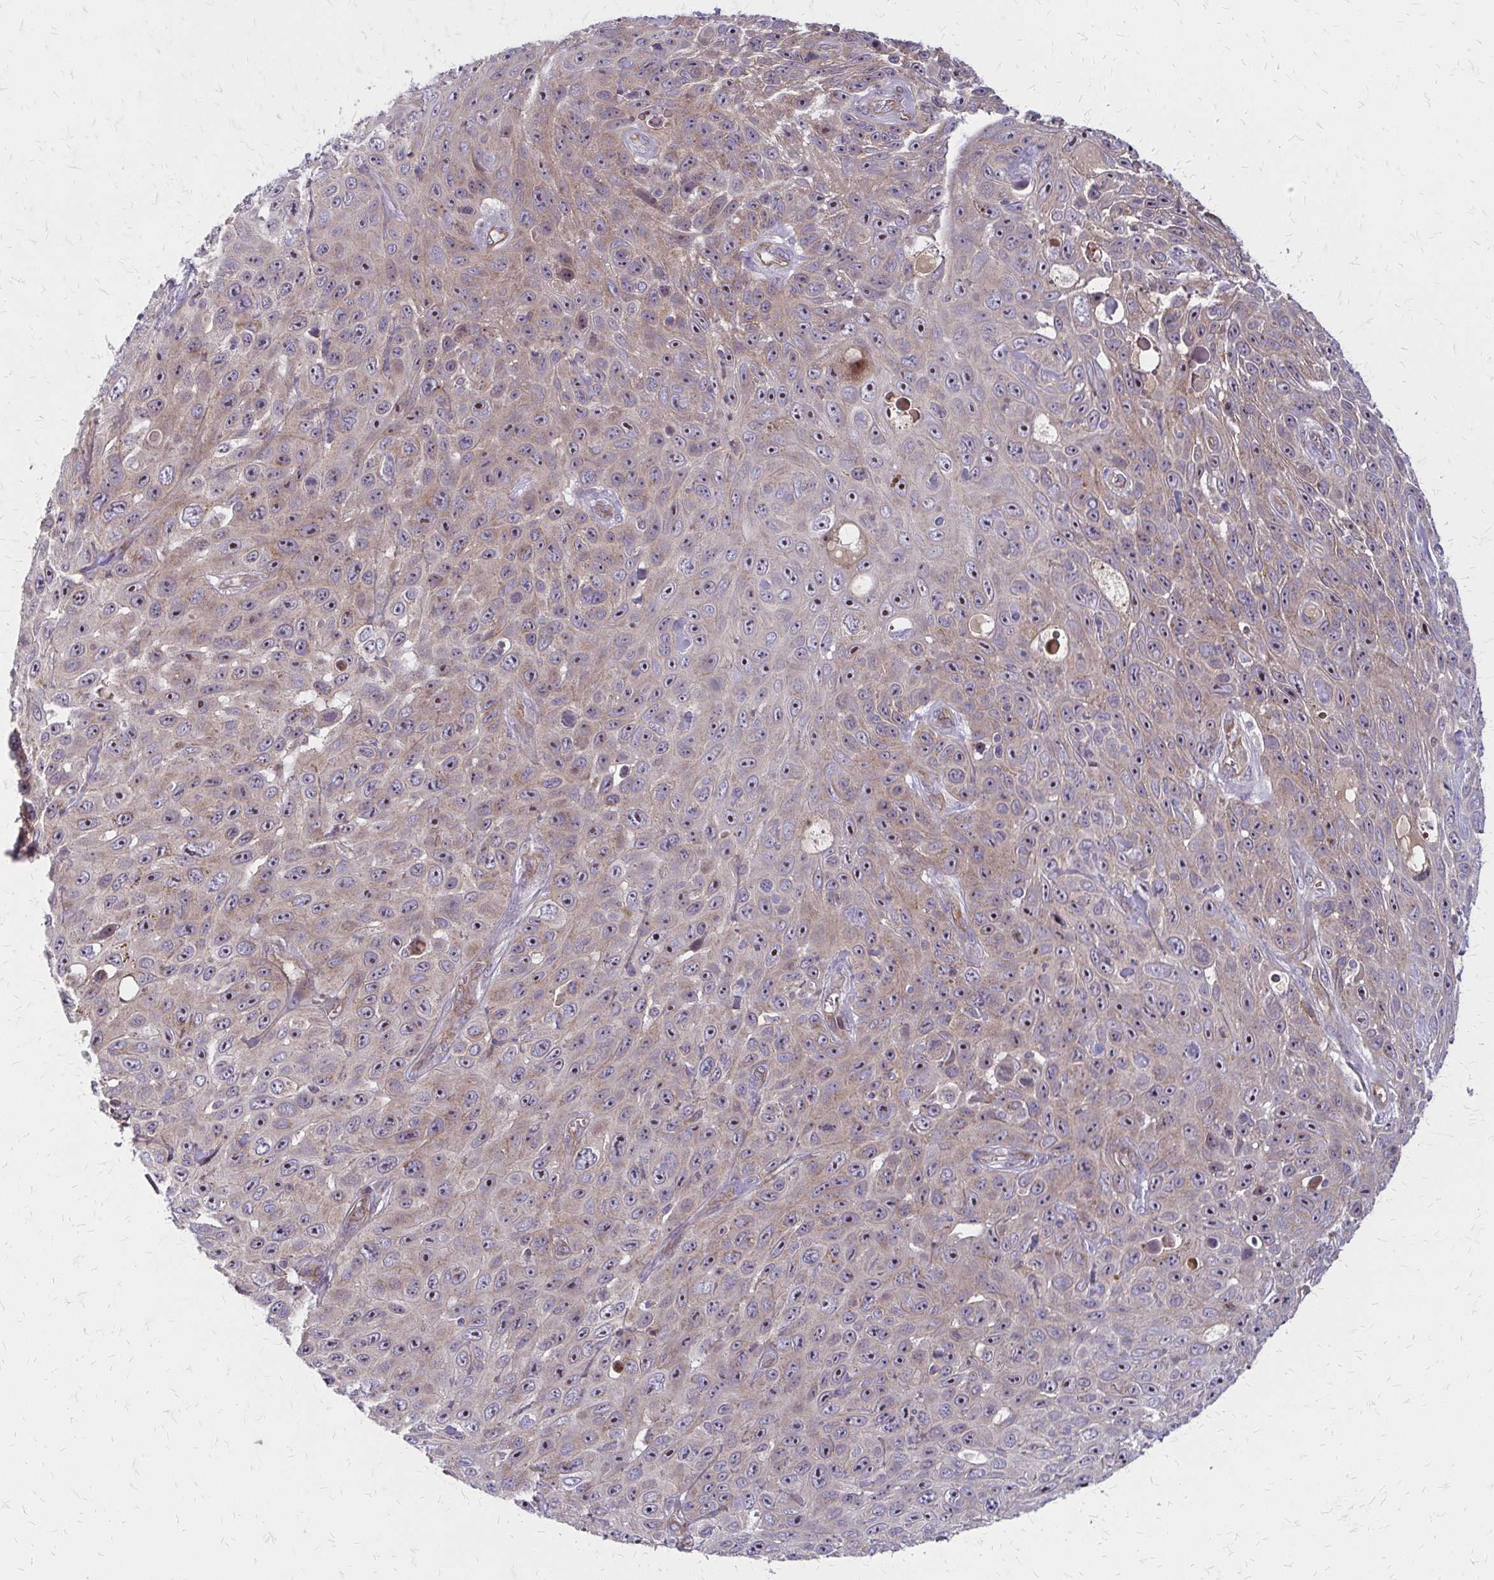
{"staining": {"intensity": "weak", "quantity": "25%-75%", "location": "cytoplasmic/membranous,nuclear"}, "tissue": "skin cancer", "cell_type": "Tumor cells", "image_type": "cancer", "snomed": [{"axis": "morphology", "description": "Squamous cell carcinoma, NOS"}, {"axis": "topography", "description": "Skin"}], "caption": "Squamous cell carcinoma (skin) tissue reveals weak cytoplasmic/membranous and nuclear positivity in approximately 25%-75% of tumor cells, visualized by immunohistochemistry.", "gene": "ZNF383", "patient": {"sex": "male", "age": 82}}